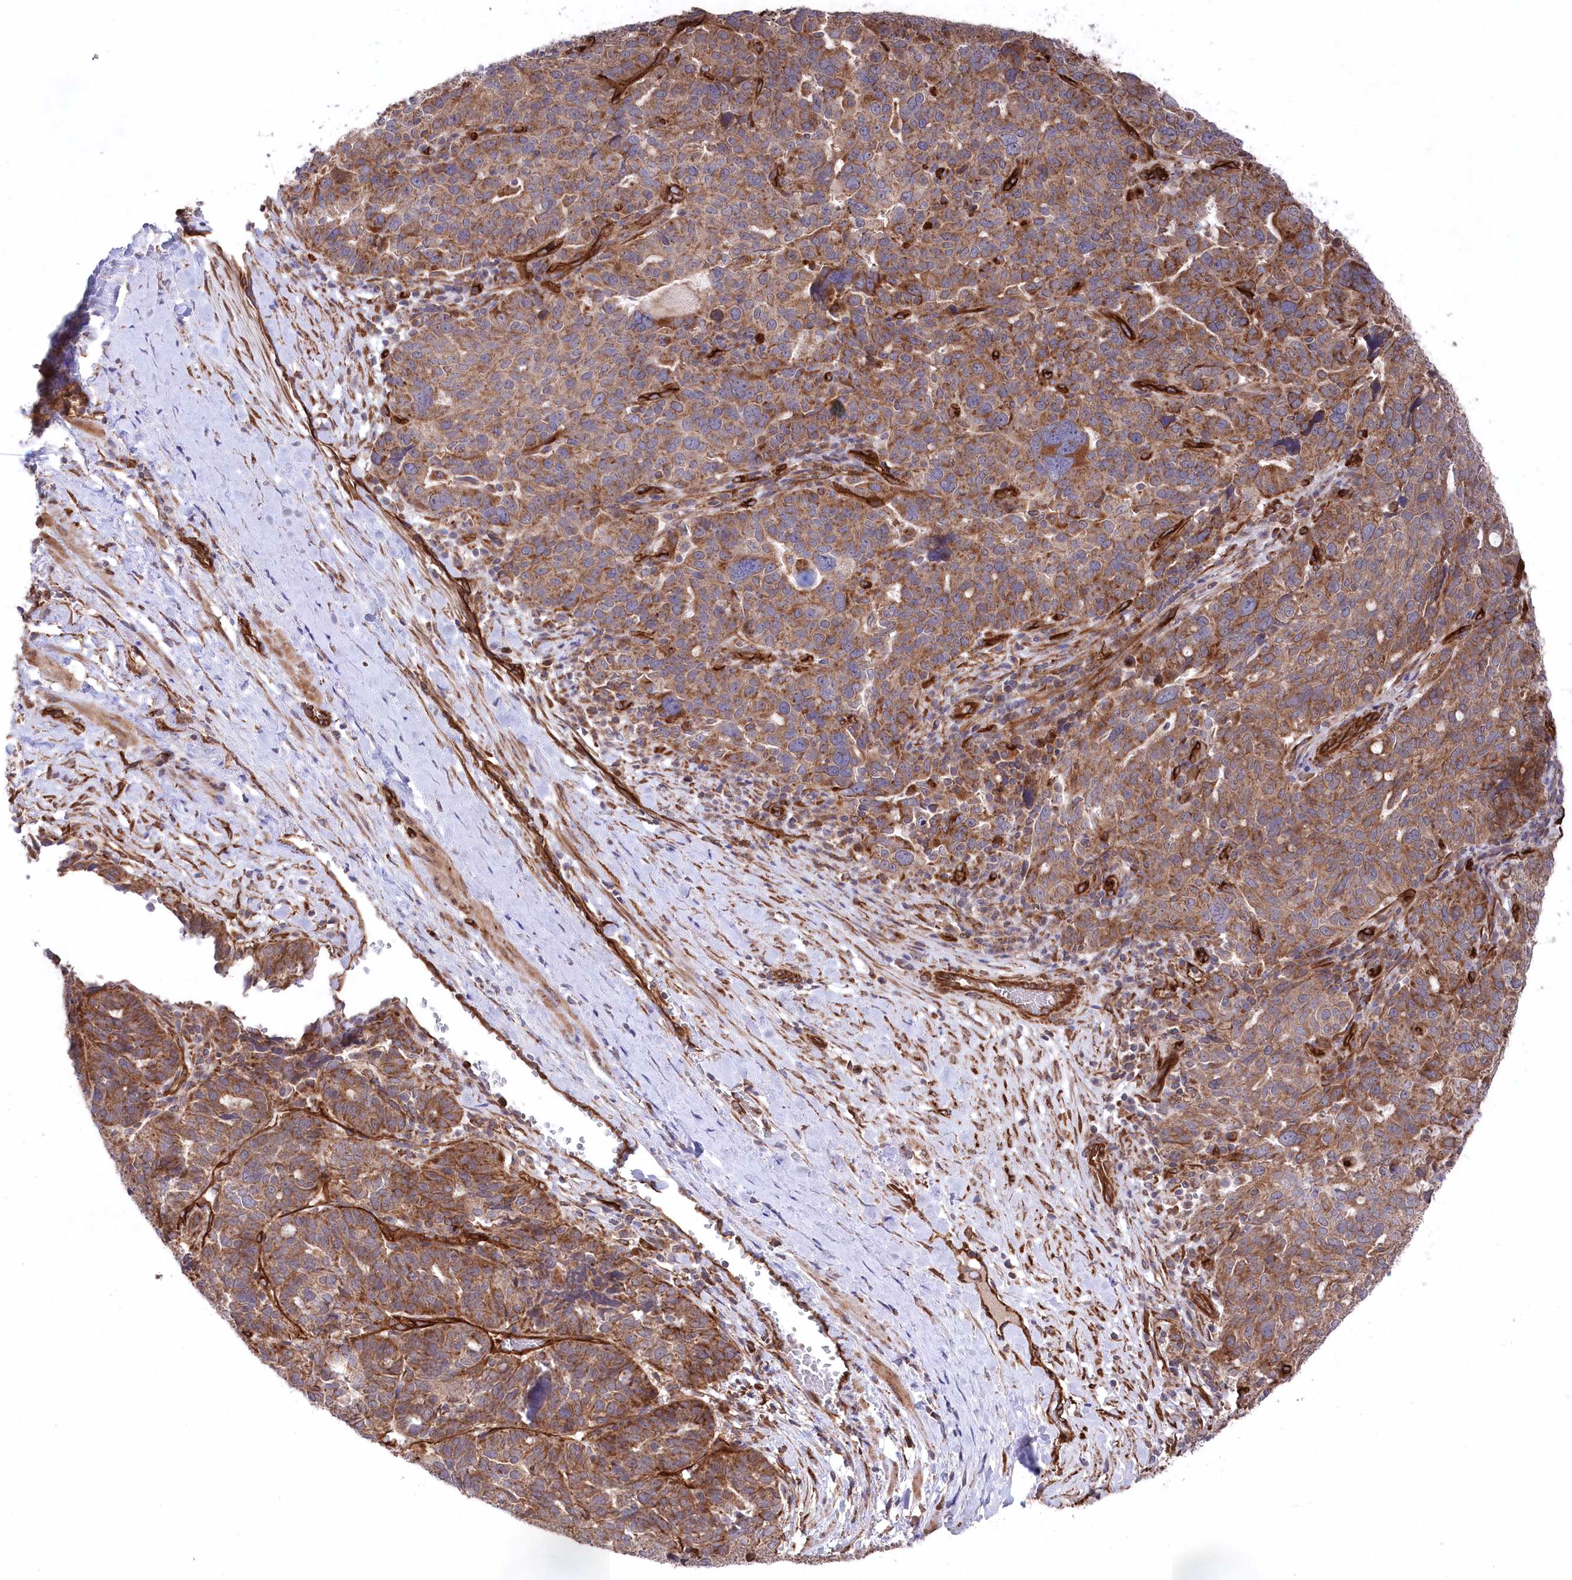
{"staining": {"intensity": "moderate", "quantity": ">75%", "location": "cytoplasmic/membranous"}, "tissue": "ovarian cancer", "cell_type": "Tumor cells", "image_type": "cancer", "snomed": [{"axis": "morphology", "description": "Cystadenocarcinoma, serous, NOS"}, {"axis": "topography", "description": "Ovary"}], "caption": "A micrograph of human ovarian serous cystadenocarcinoma stained for a protein demonstrates moderate cytoplasmic/membranous brown staining in tumor cells.", "gene": "MTPAP", "patient": {"sex": "female", "age": 59}}